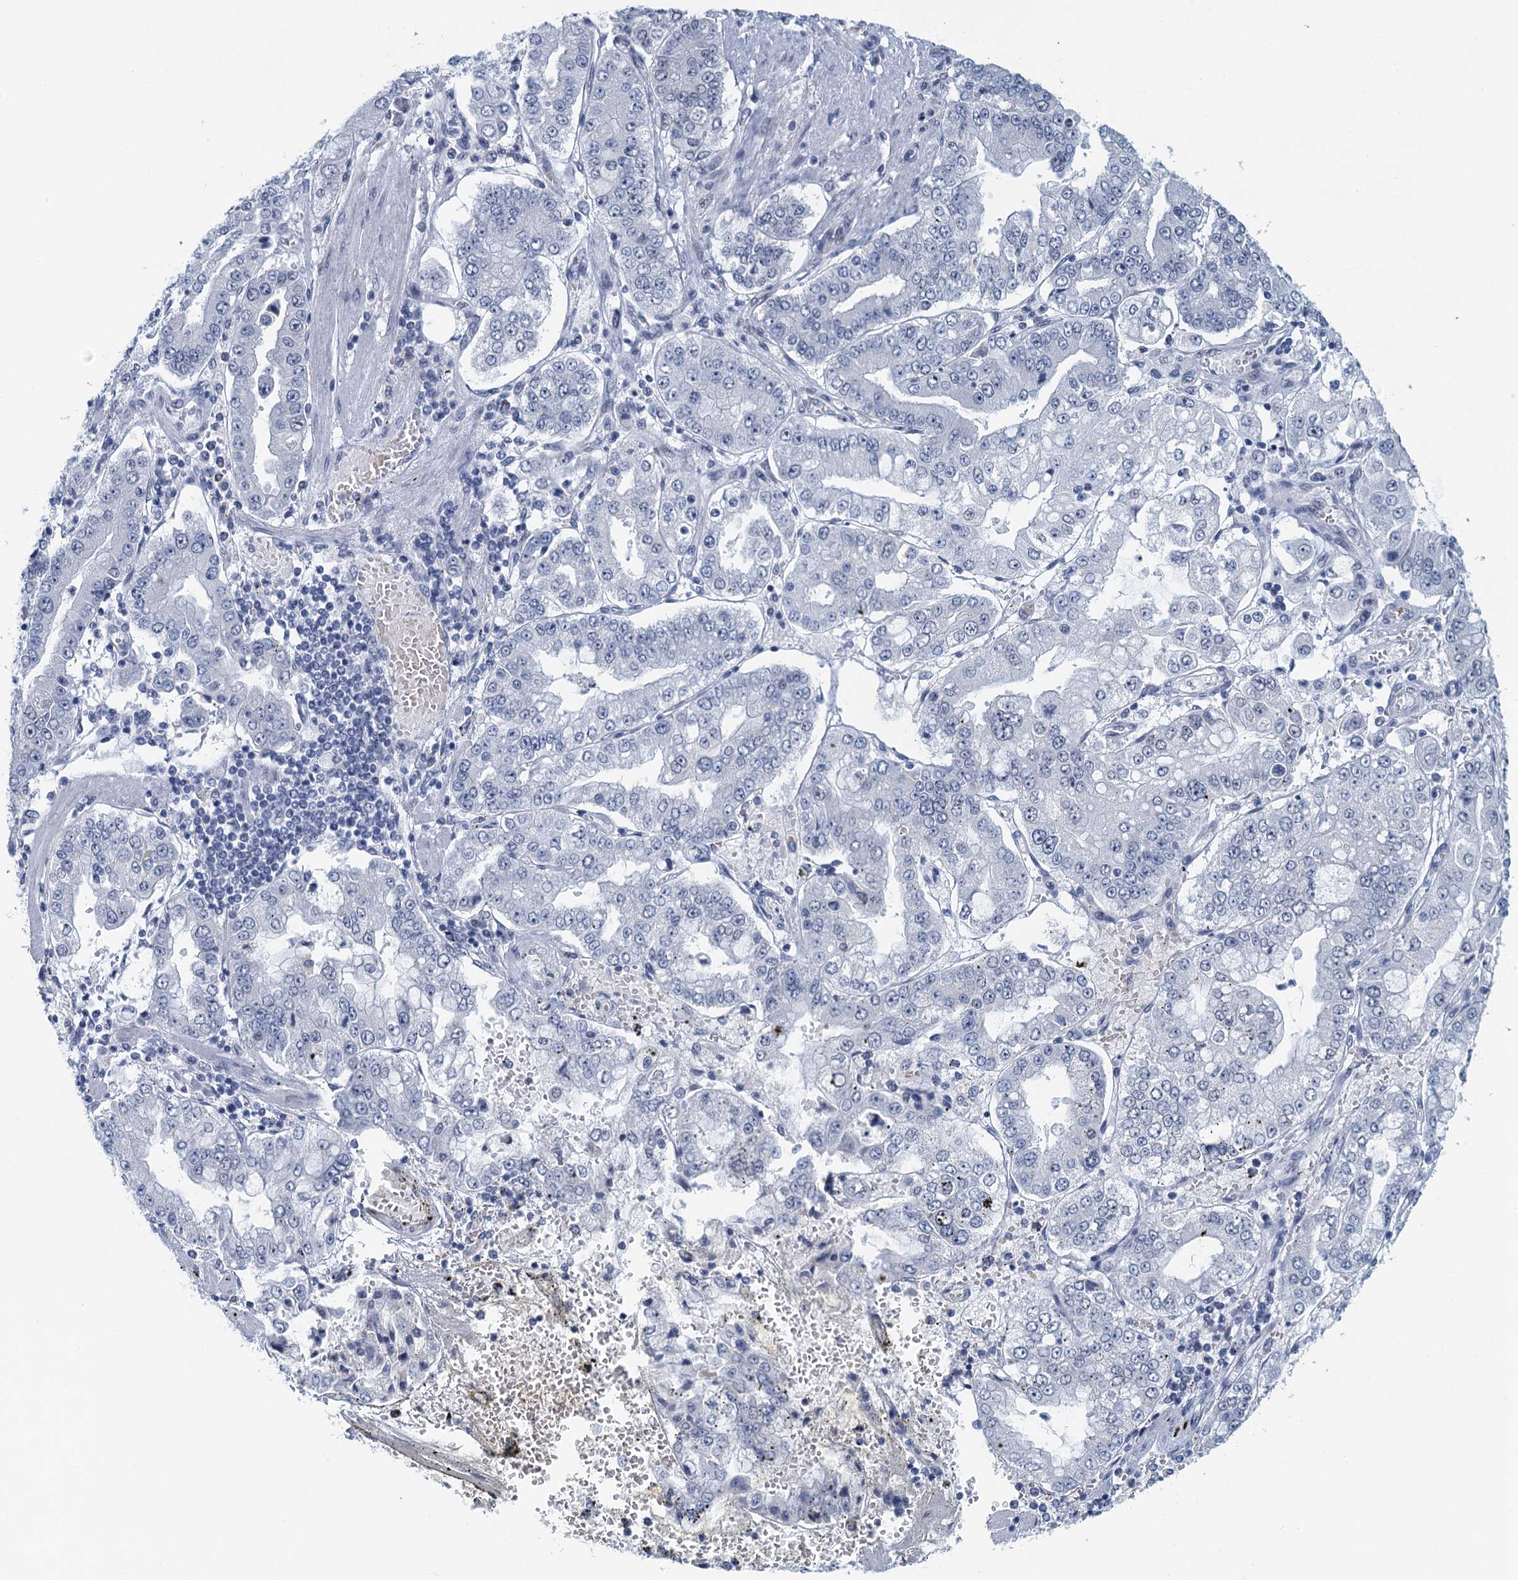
{"staining": {"intensity": "negative", "quantity": "none", "location": "none"}, "tissue": "stomach cancer", "cell_type": "Tumor cells", "image_type": "cancer", "snomed": [{"axis": "morphology", "description": "Adenocarcinoma, NOS"}, {"axis": "topography", "description": "Stomach"}], "caption": "This is a micrograph of immunohistochemistry staining of stomach adenocarcinoma, which shows no positivity in tumor cells.", "gene": "TTLL9", "patient": {"sex": "male", "age": 76}}